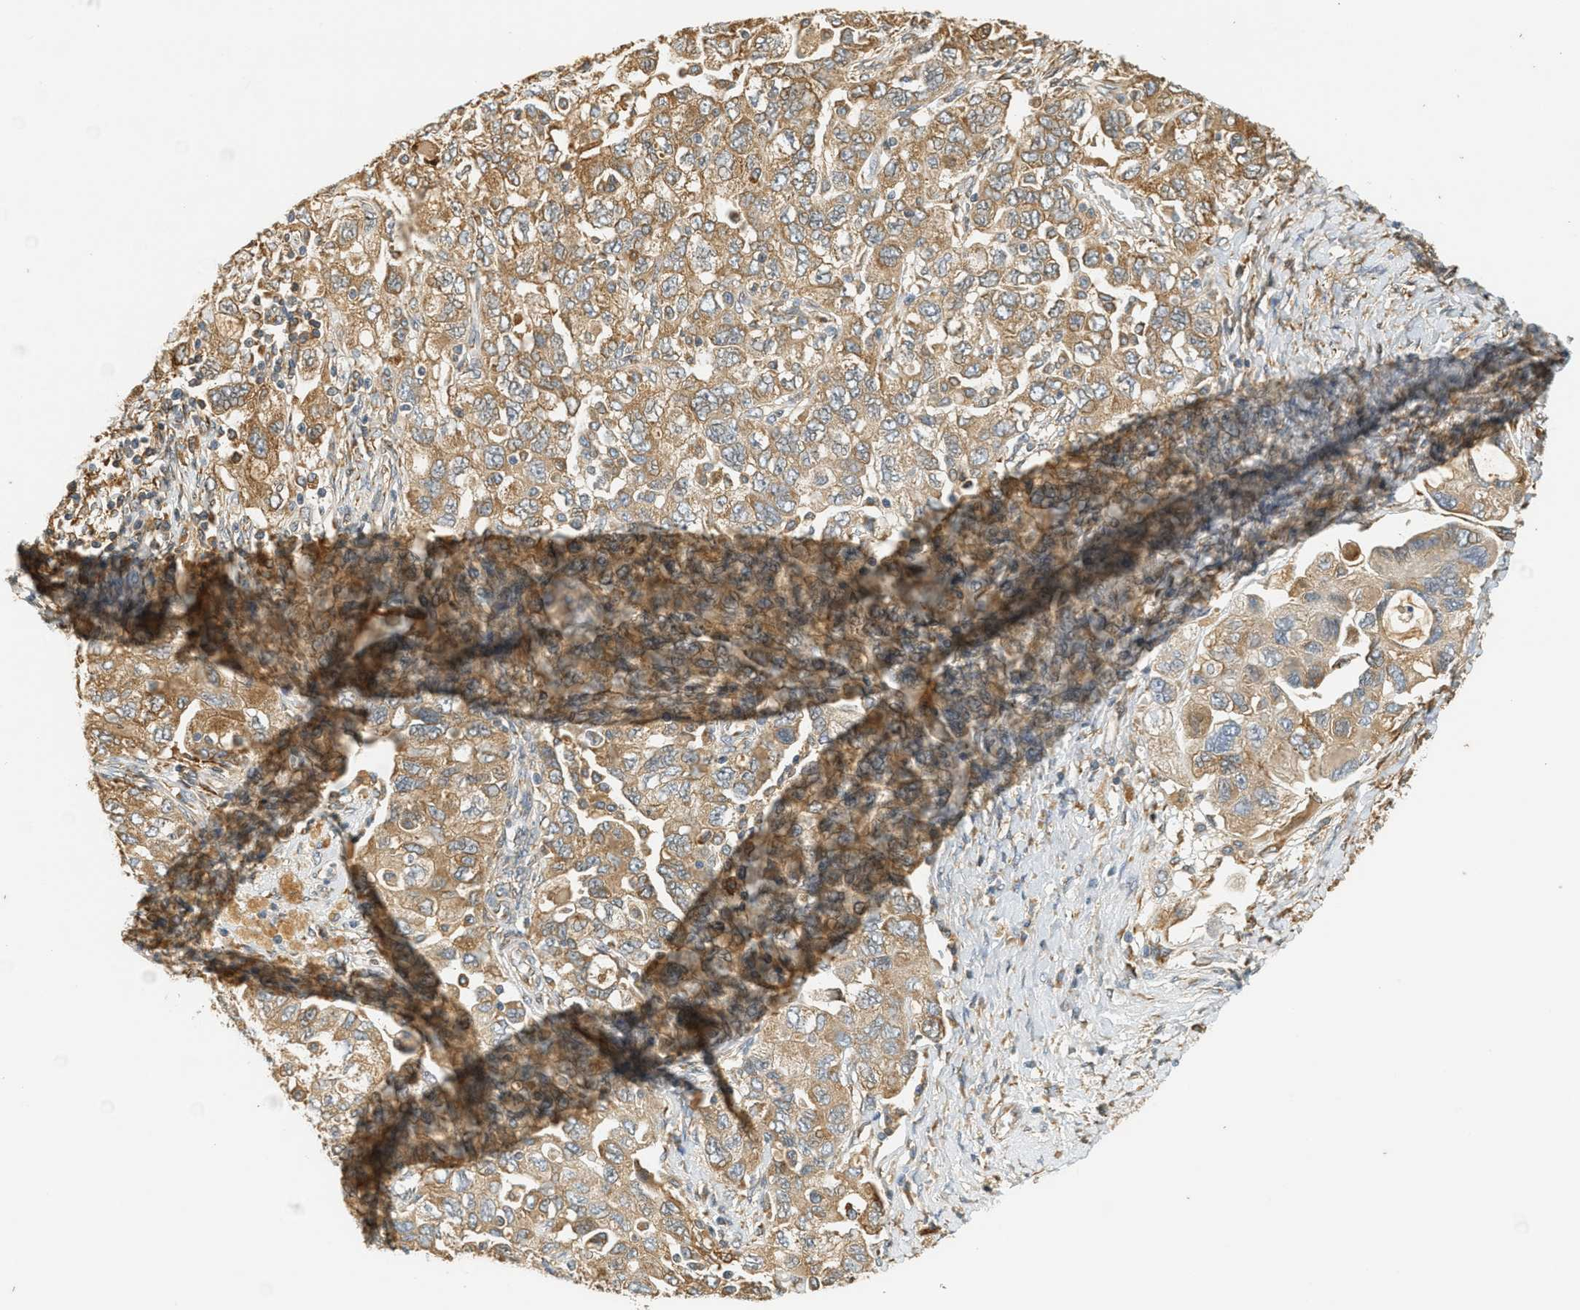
{"staining": {"intensity": "moderate", "quantity": ">75%", "location": "cytoplasmic/membranous"}, "tissue": "ovarian cancer", "cell_type": "Tumor cells", "image_type": "cancer", "snomed": [{"axis": "morphology", "description": "Carcinoma, NOS"}, {"axis": "morphology", "description": "Cystadenocarcinoma, serous, NOS"}, {"axis": "topography", "description": "Ovary"}], "caption": "IHC histopathology image of ovarian serous cystadenocarcinoma stained for a protein (brown), which displays medium levels of moderate cytoplasmic/membranous staining in approximately >75% of tumor cells.", "gene": "PDK1", "patient": {"sex": "female", "age": 69}}